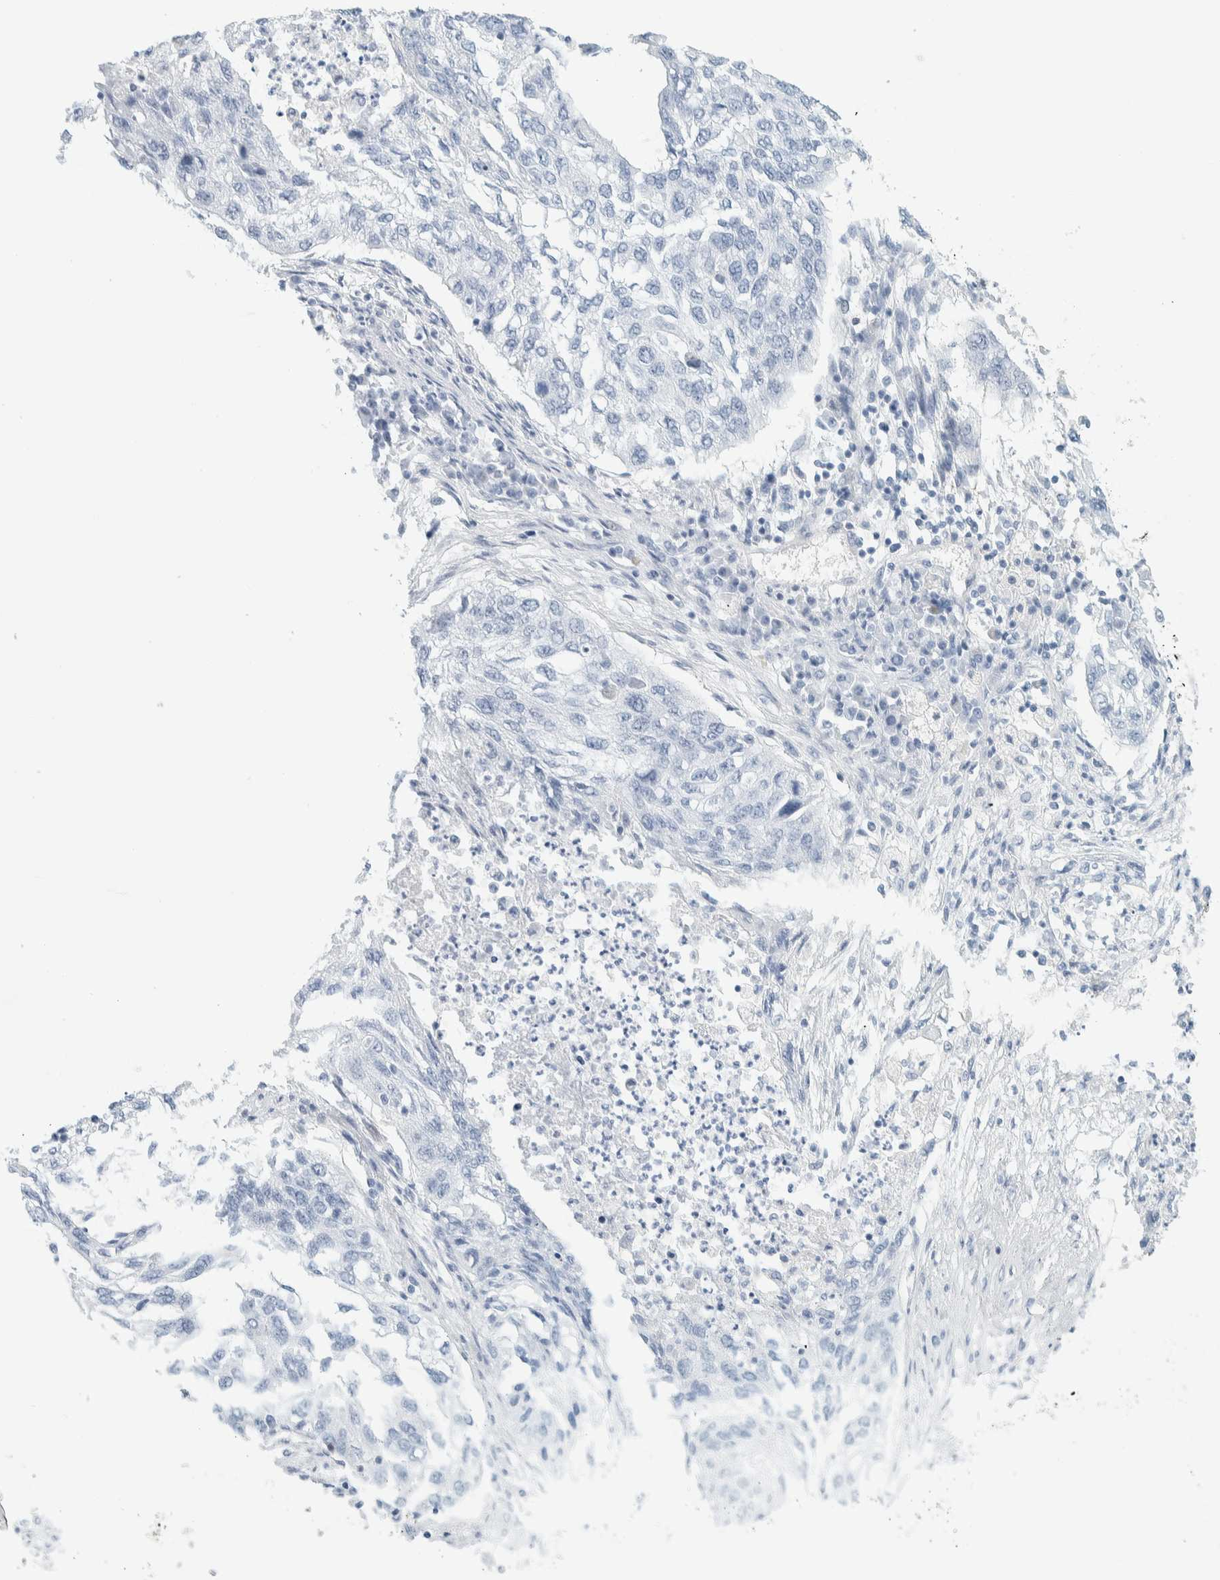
{"staining": {"intensity": "negative", "quantity": "none", "location": "none"}, "tissue": "lung cancer", "cell_type": "Tumor cells", "image_type": "cancer", "snomed": [{"axis": "morphology", "description": "Squamous cell carcinoma, NOS"}, {"axis": "topography", "description": "Lung"}], "caption": "This is an immunohistochemistry photomicrograph of human lung cancer. There is no staining in tumor cells.", "gene": "ATCAY", "patient": {"sex": "female", "age": 63}}